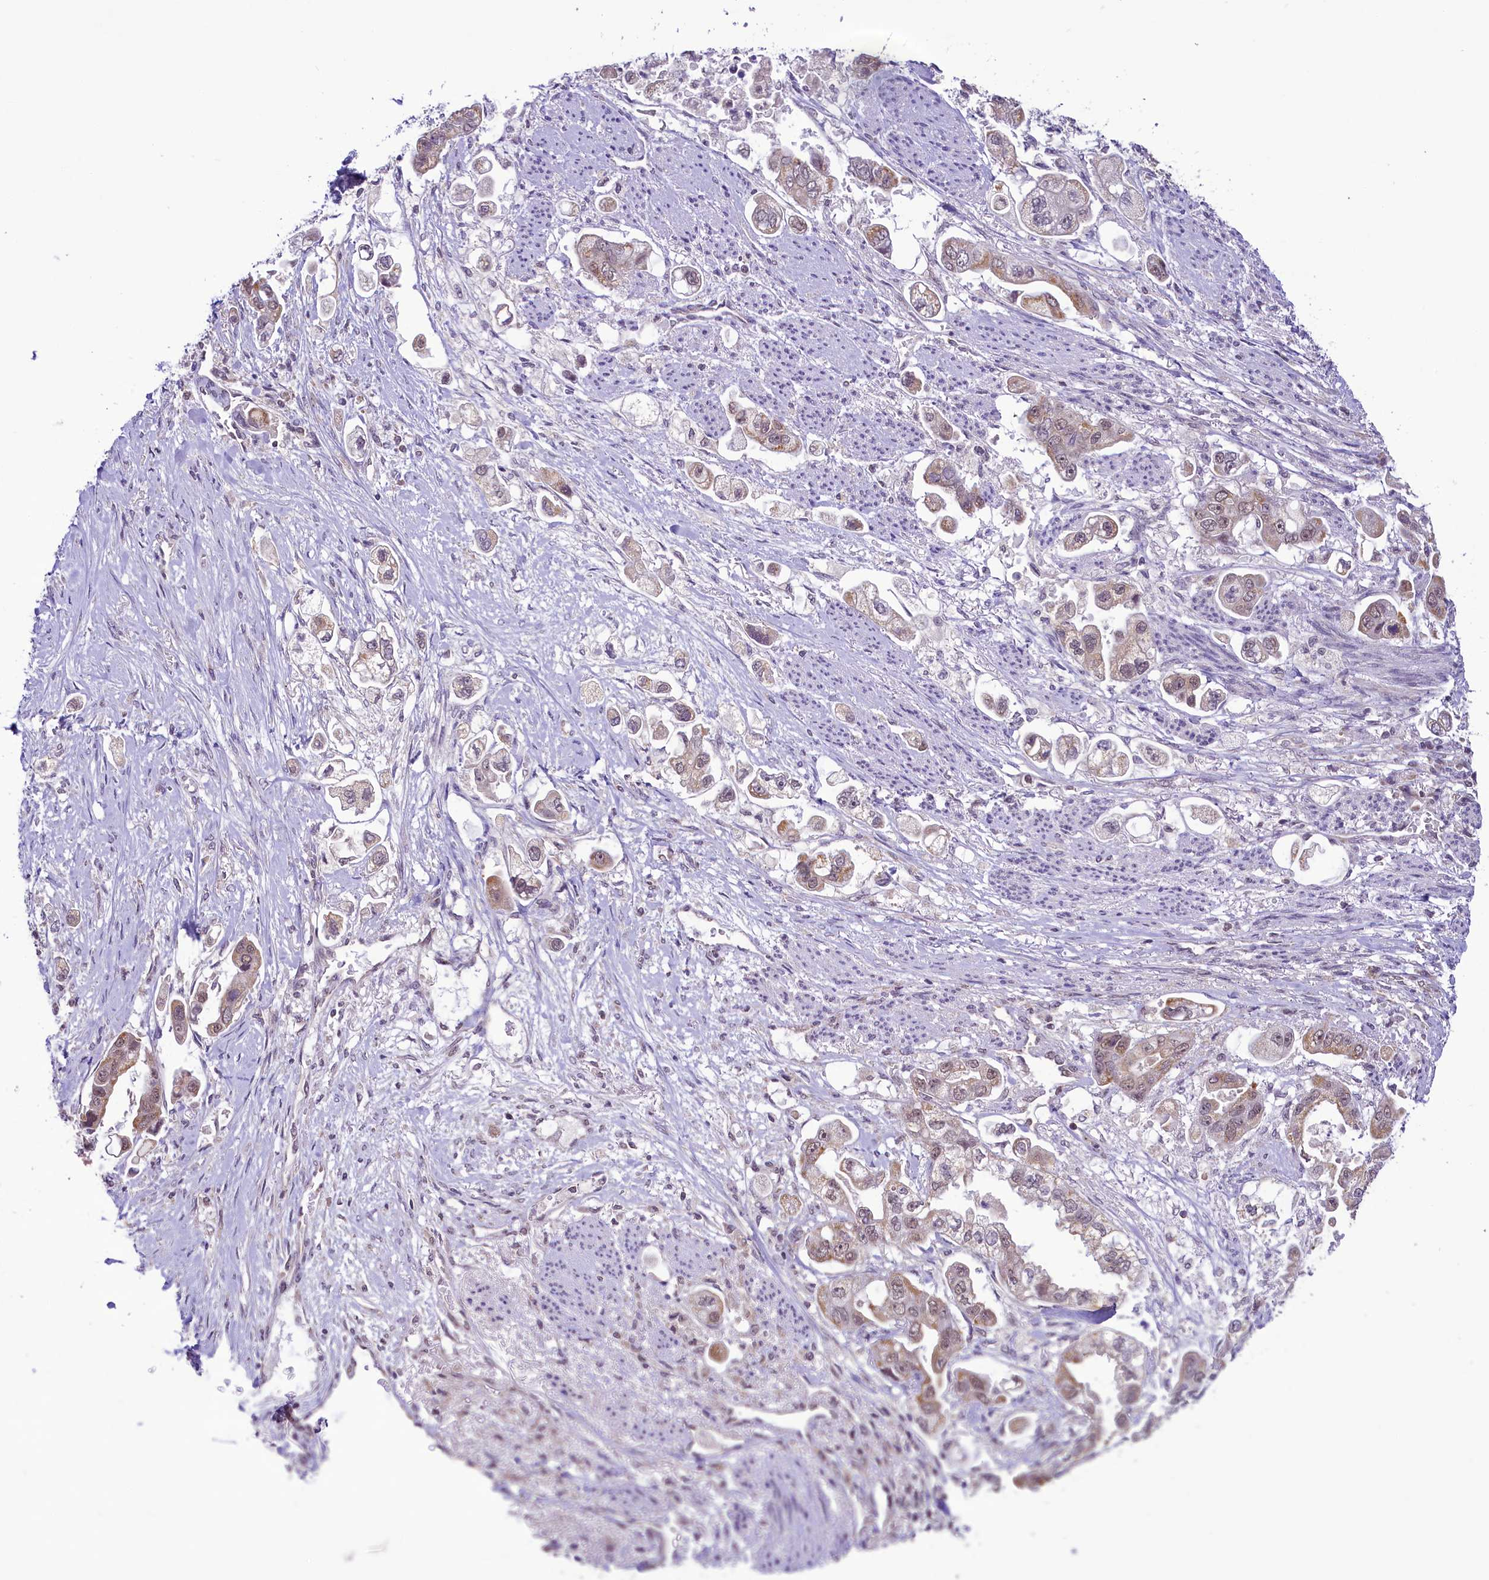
{"staining": {"intensity": "weak", "quantity": "25%-75%", "location": "cytoplasmic/membranous,nuclear"}, "tissue": "stomach cancer", "cell_type": "Tumor cells", "image_type": "cancer", "snomed": [{"axis": "morphology", "description": "Adenocarcinoma, NOS"}, {"axis": "topography", "description": "Stomach"}], "caption": "Stomach cancer tissue demonstrates weak cytoplasmic/membranous and nuclear positivity in approximately 25%-75% of tumor cells", "gene": "PAF1", "patient": {"sex": "male", "age": 62}}